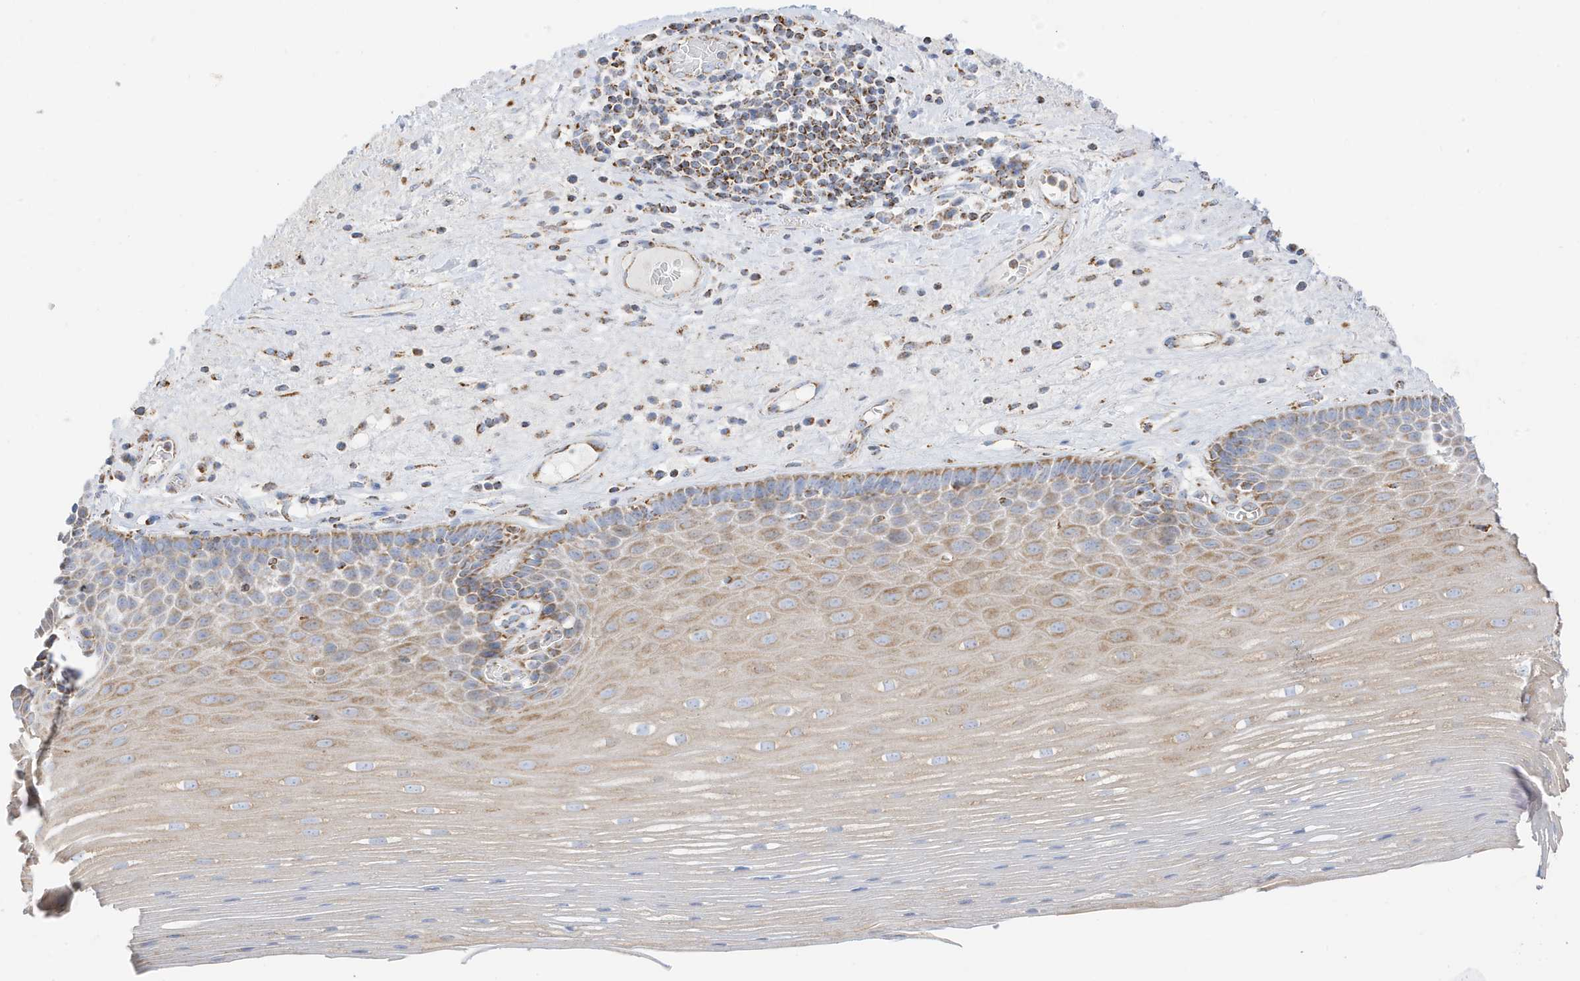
{"staining": {"intensity": "moderate", "quantity": "25%-75%", "location": "cytoplasmic/membranous"}, "tissue": "esophagus", "cell_type": "Squamous epithelial cells", "image_type": "normal", "snomed": [{"axis": "morphology", "description": "Normal tissue, NOS"}, {"axis": "topography", "description": "Esophagus"}], "caption": "IHC of unremarkable human esophagus demonstrates medium levels of moderate cytoplasmic/membranous positivity in approximately 25%-75% of squamous epithelial cells.", "gene": "CAPN13", "patient": {"sex": "male", "age": 62}}